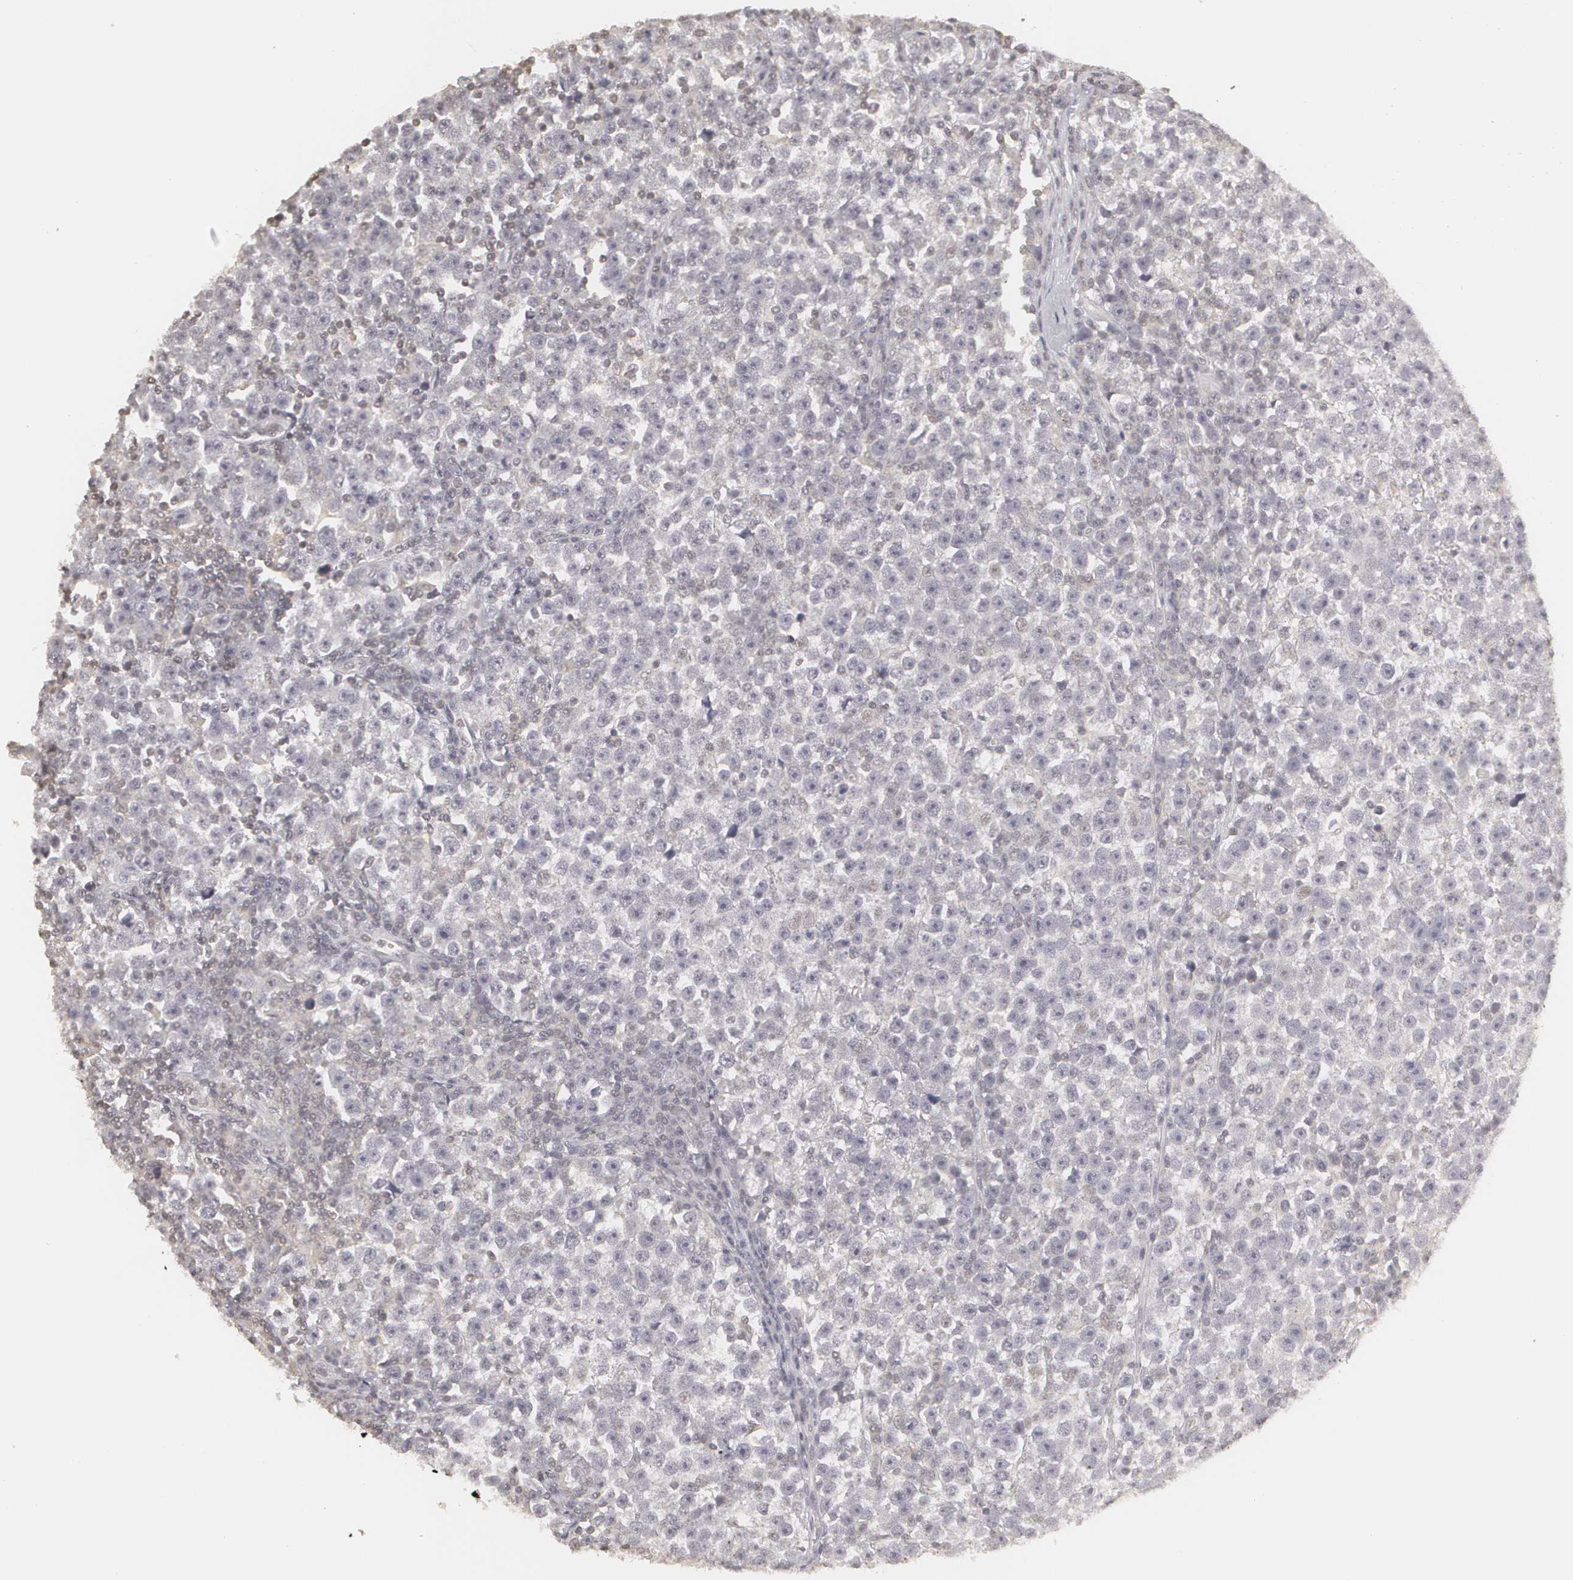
{"staining": {"intensity": "negative", "quantity": "none", "location": "none"}, "tissue": "testis cancer", "cell_type": "Tumor cells", "image_type": "cancer", "snomed": [{"axis": "morphology", "description": "Seminoma, NOS"}, {"axis": "topography", "description": "Testis"}], "caption": "IHC of human testis cancer demonstrates no positivity in tumor cells. The staining is performed using DAB brown chromogen with nuclei counter-stained in using hematoxylin.", "gene": "CLDN2", "patient": {"sex": "male", "age": 43}}